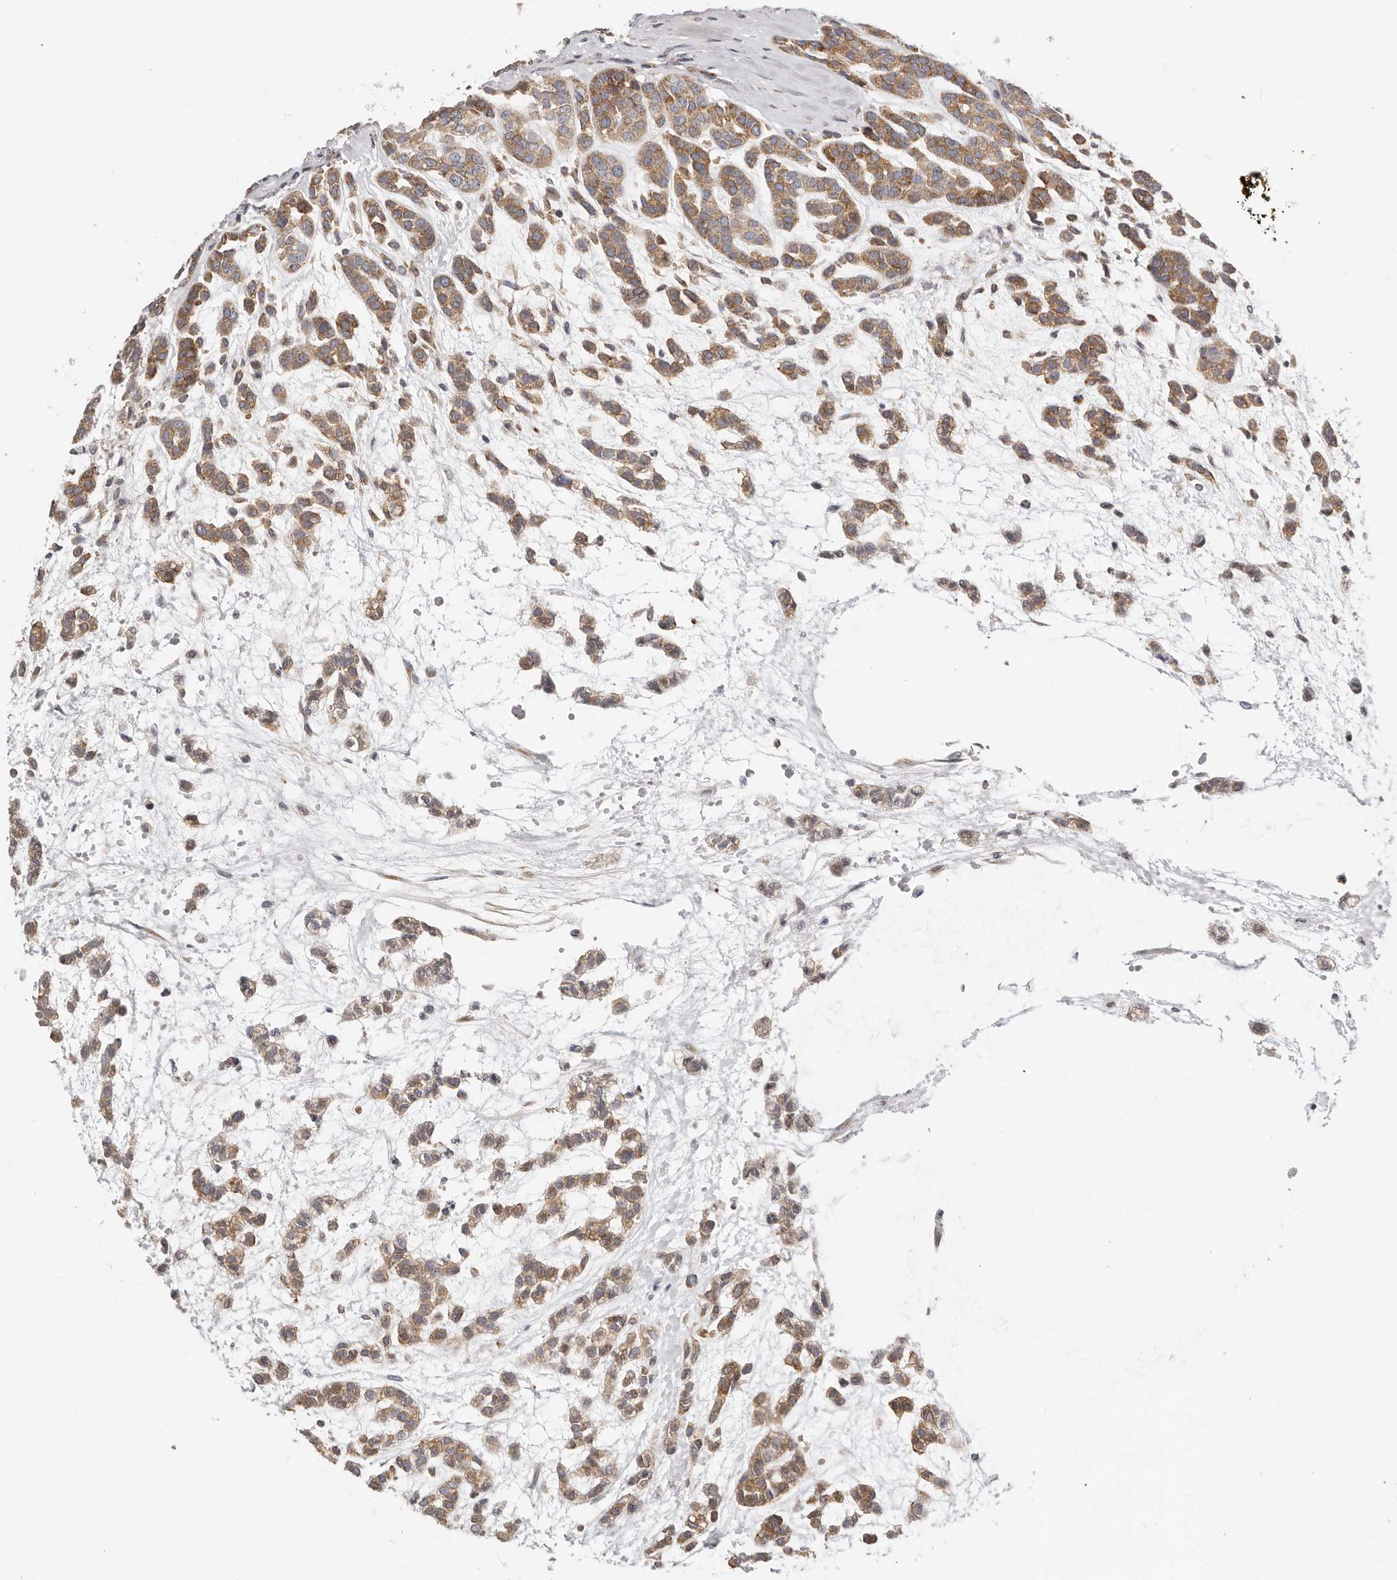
{"staining": {"intensity": "moderate", "quantity": ">75%", "location": "cytoplasmic/membranous"}, "tissue": "head and neck cancer", "cell_type": "Tumor cells", "image_type": "cancer", "snomed": [{"axis": "morphology", "description": "Adenocarcinoma, NOS"}, {"axis": "morphology", "description": "Adenoma, NOS"}, {"axis": "topography", "description": "Head-Neck"}], "caption": "Head and neck cancer stained with a brown dye reveals moderate cytoplasmic/membranous positive expression in about >75% of tumor cells.", "gene": "IL32", "patient": {"sex": "female", "age": 55}}